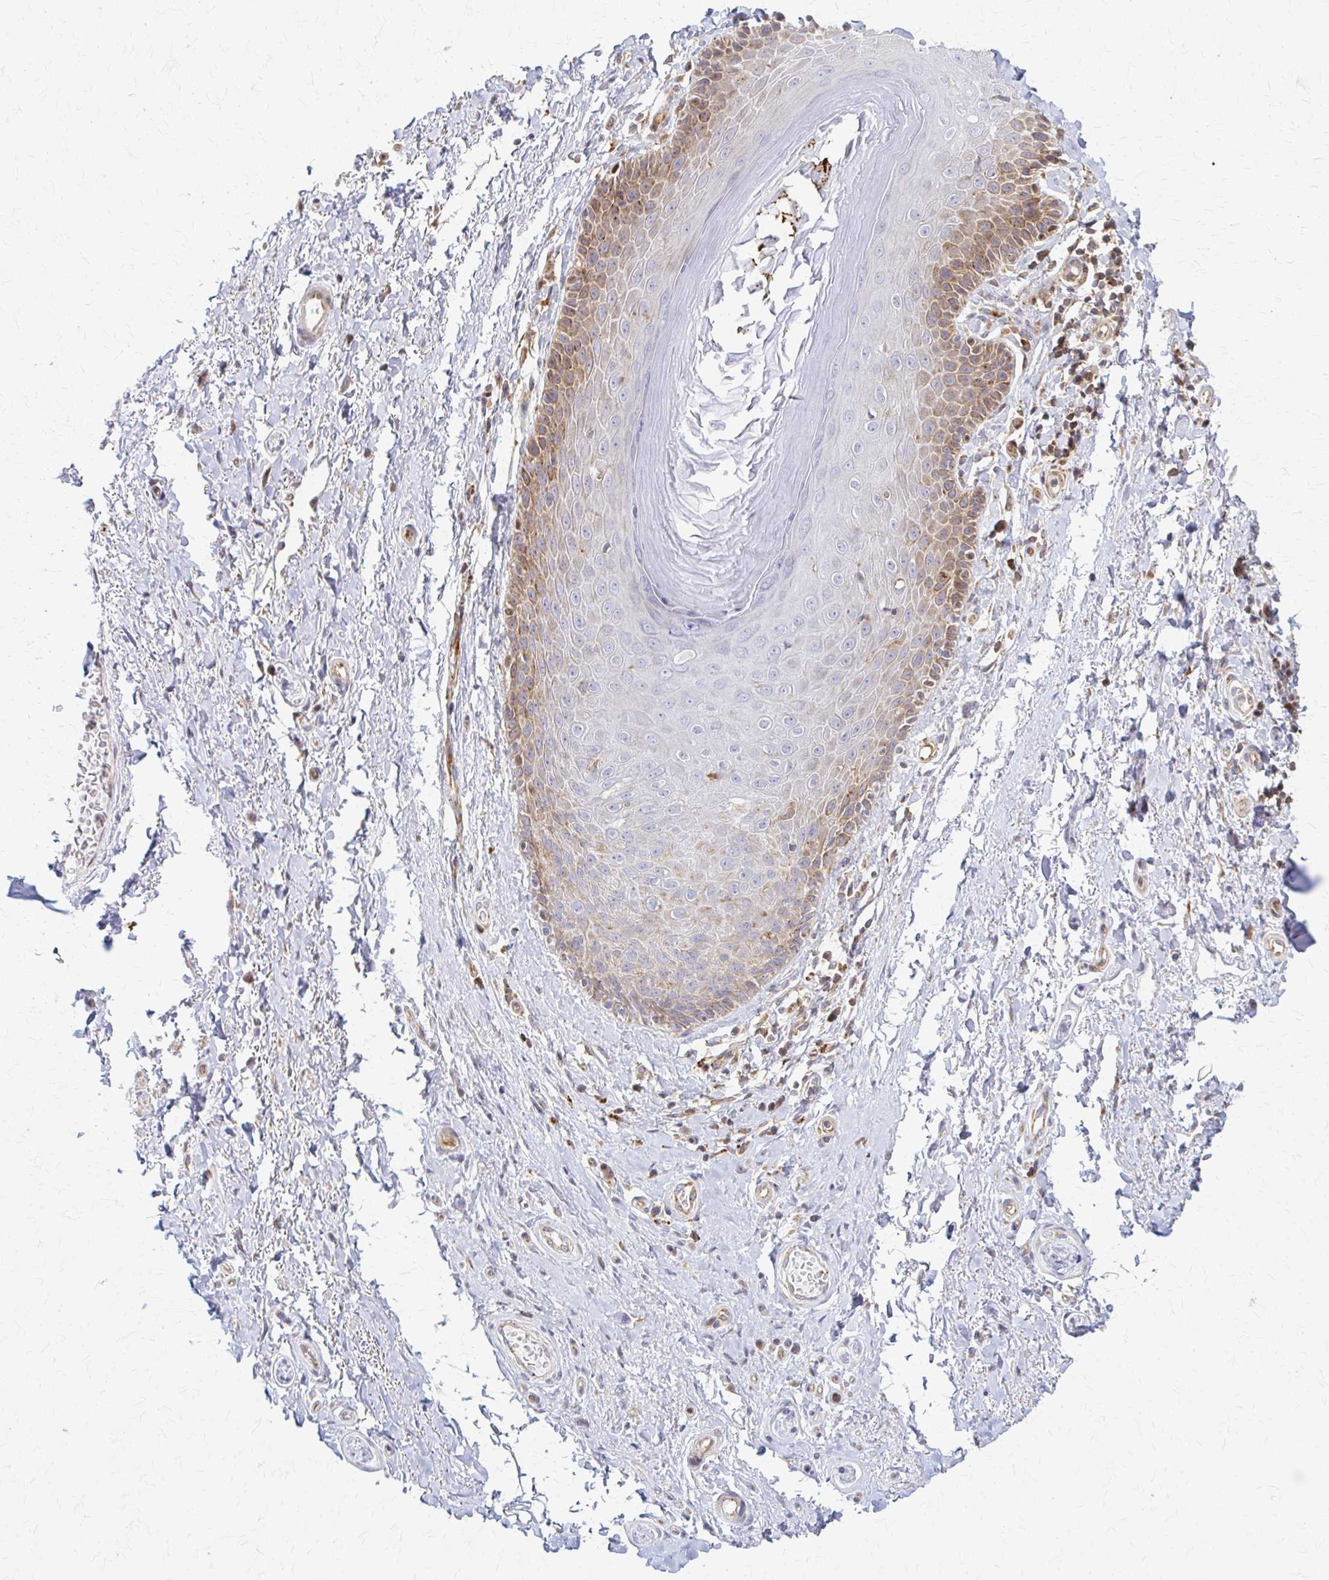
{"staining": {"intensity": "negative", "quantity": "none", "location": "none"}, "tissue": "adipose tissue", "cell_type": "Adipocytes", "image_type": "normal", "snomed": [{"axis": "morphology", "description": "Normal tissue, NOS"}, {"axis": "topography", "description": "Peripheral nerve tissue"}], "caption": "High power microscopy micrograph of an IHC photomicrograph of normal adipose tissue, revealing no significant expression in adipocytes. (Stains: DAB immunohistochemistry with hematoxylin counter stain, Microscopy: brightfield microscopy at high magnification).", "gene": "ARHGAP35", "patient": {"sex": "male", "age": 51}}